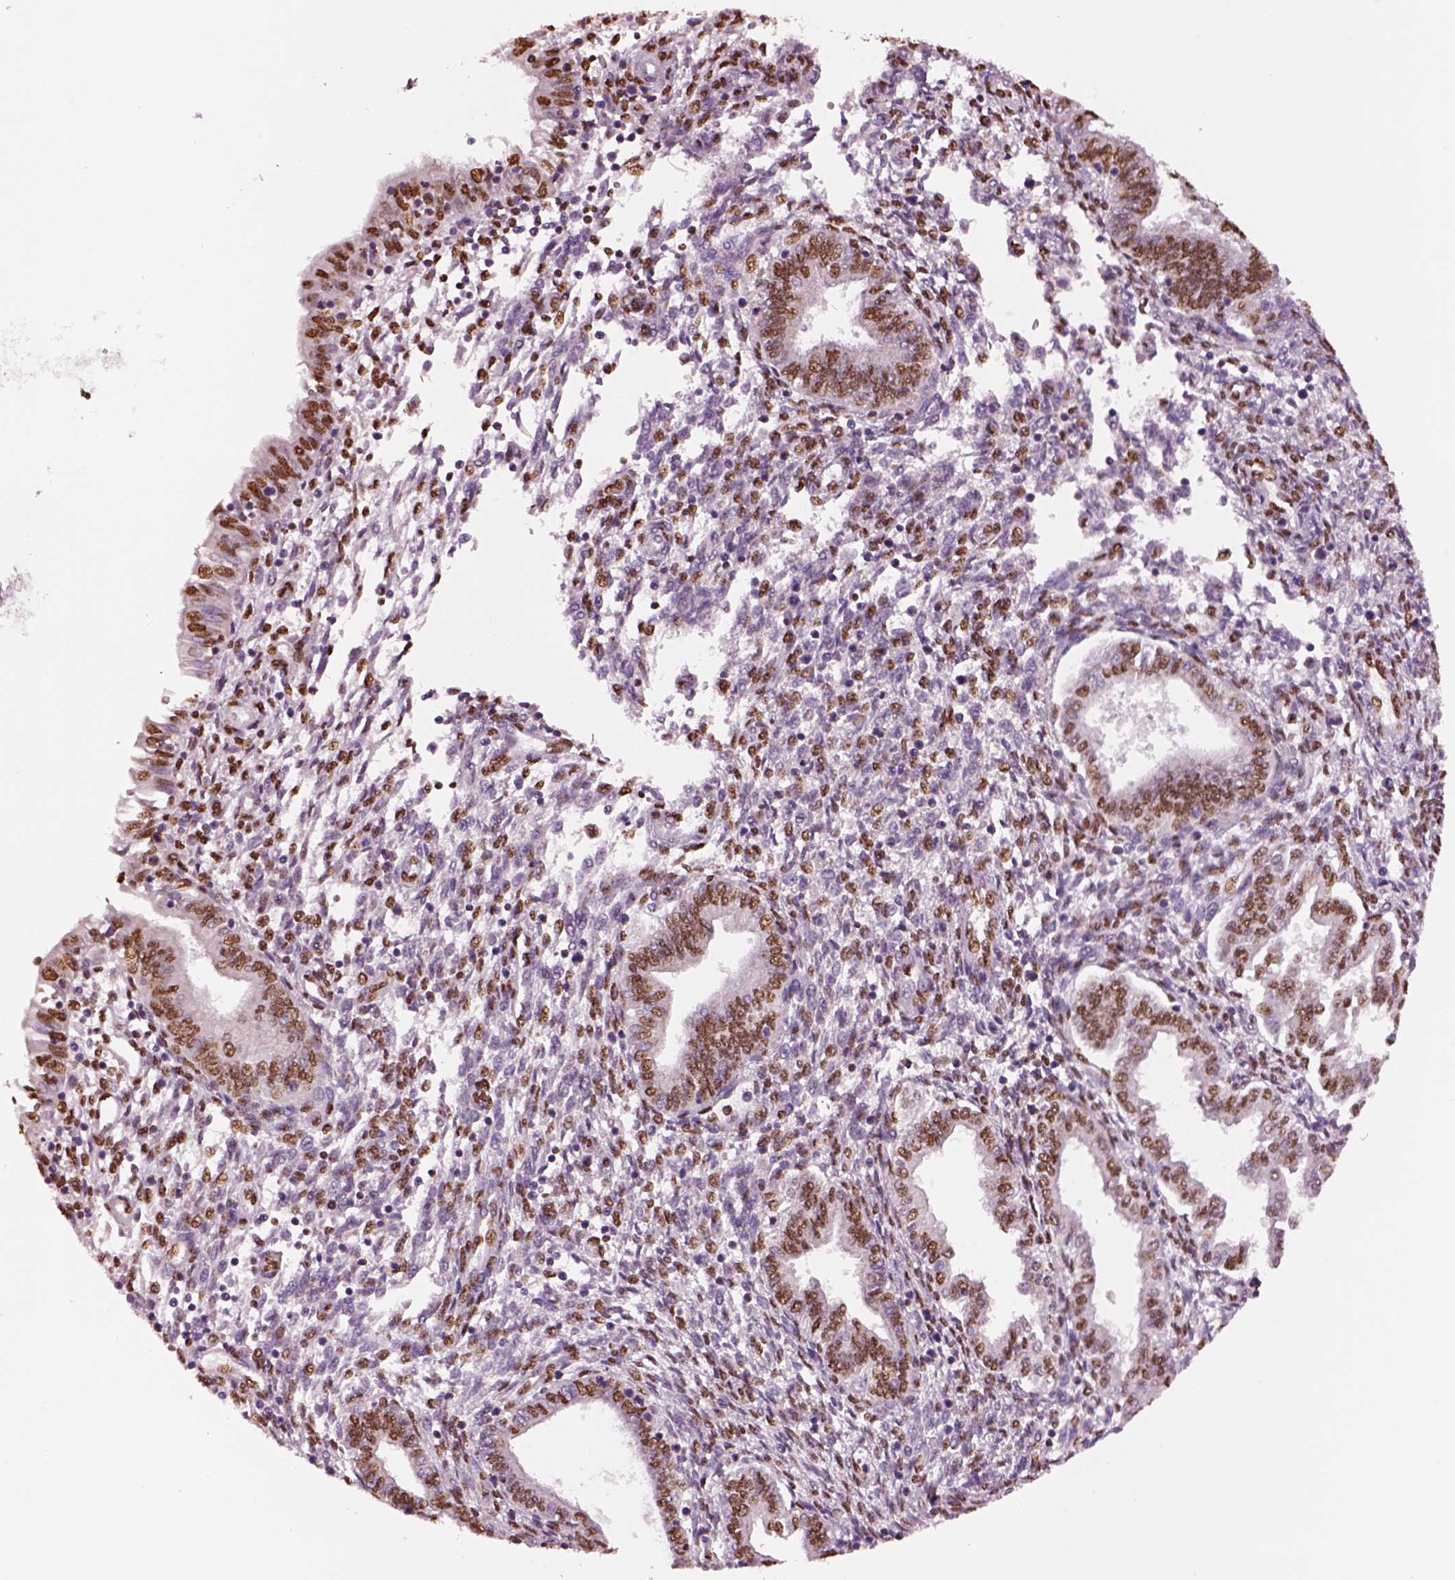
{"staining": {"intensity": "moderate", "quantity": "25%-75%", "location": "nuclear"}, "tissue": "endometrium", "cell_type": "Cells in endometrial stroma", "image_type": "normal", "snomed": [{"axis": "morphology", "description": "Normal tissue, NOS"}, {"axis": "topography", "description": "Endometrium"}], "caption": "Immunohistochemical staining of benign endometrium reveals medium levels of moderate nuclear positivity in about 25%-75% of cells in endometrial stroma.", "gene": "DDX3X", "patient": {"sex": "female", "age": 42}}